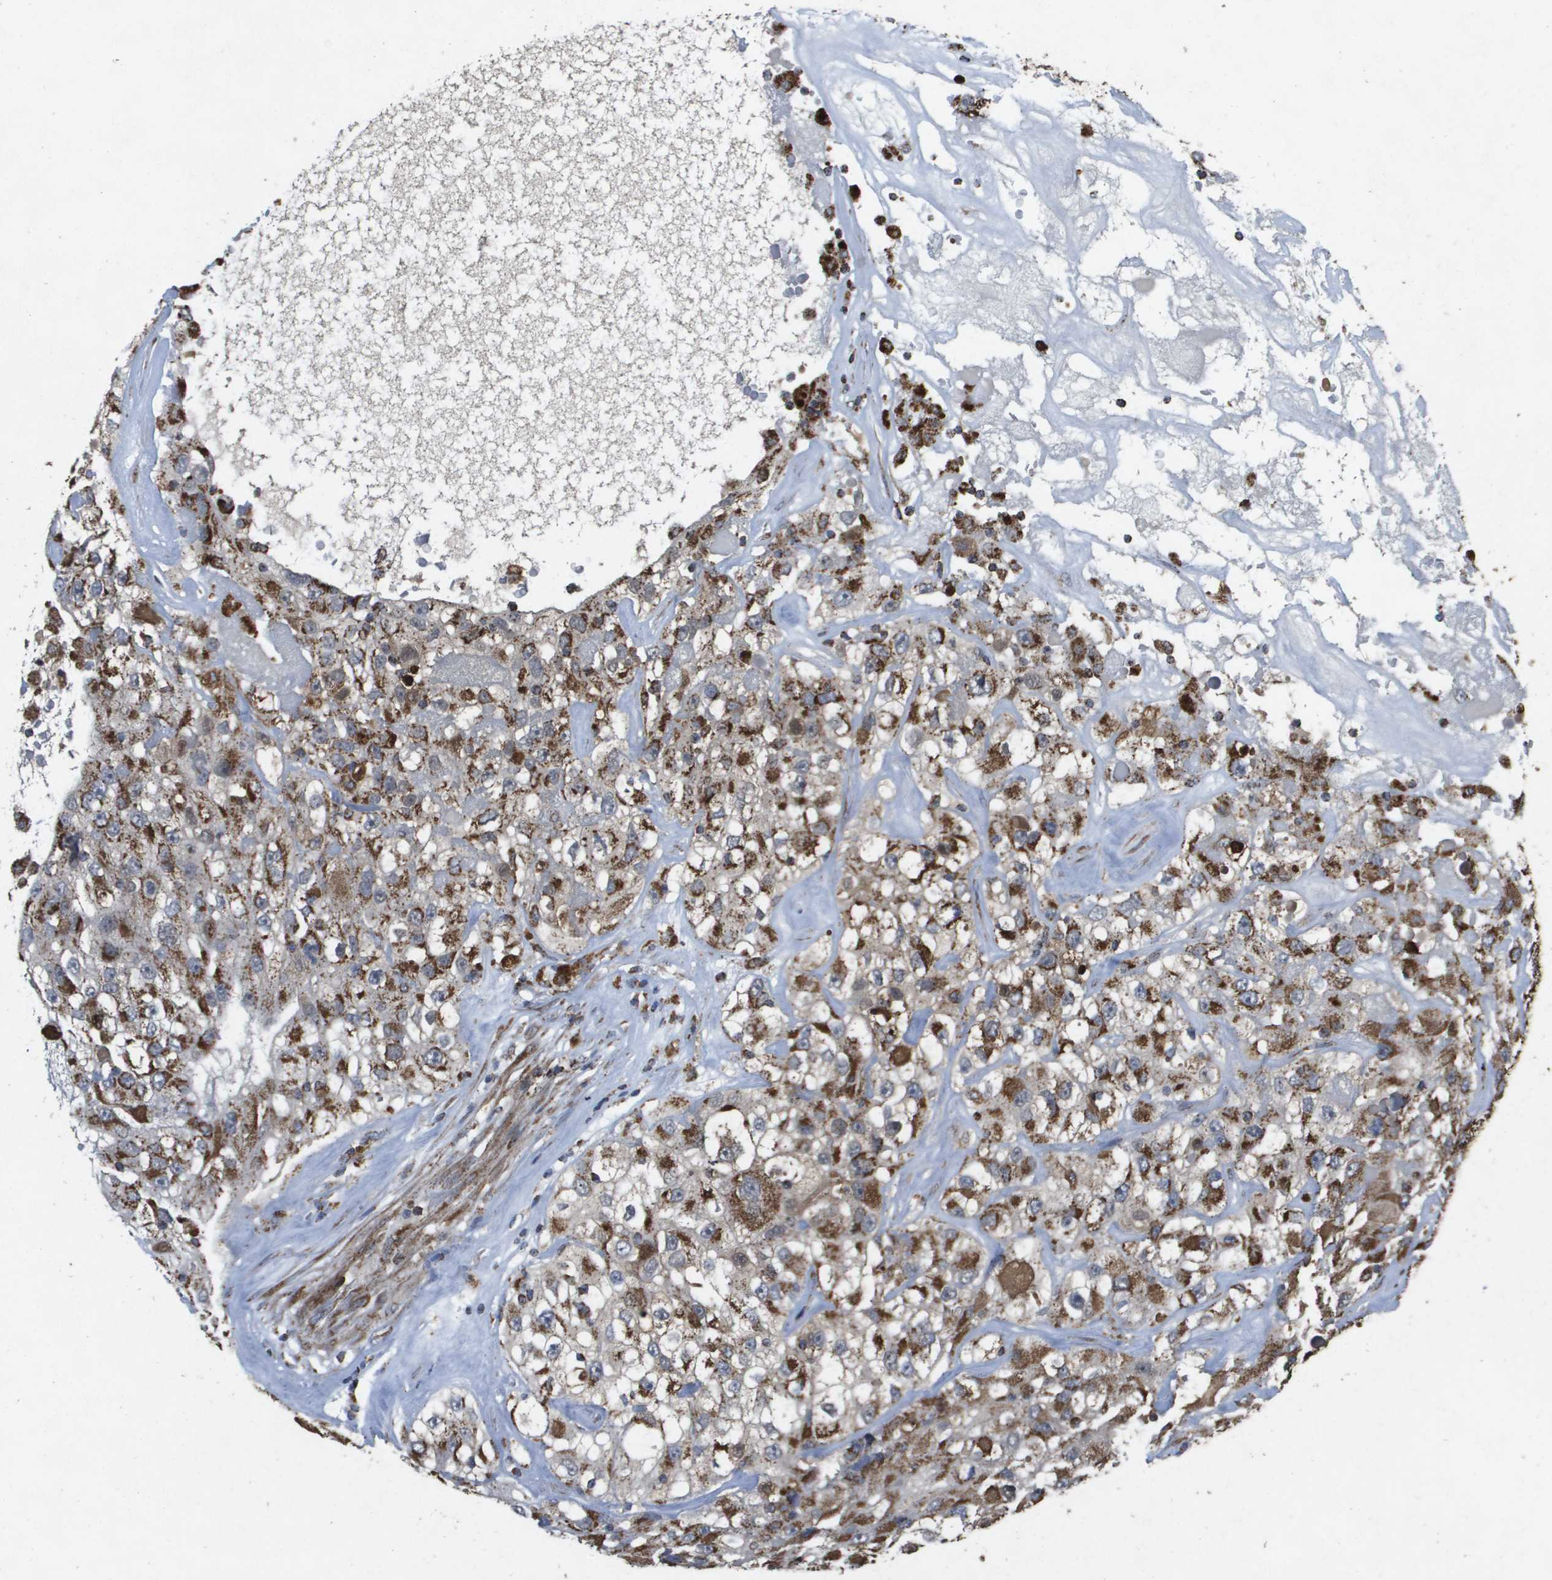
{"staining": {"intensity": "moderate", "quantity": ">75%", "location": "cytoplasmic/membranous"}, "tissue": "renal cancer", "cell_type": "Tumor cells", "image_type": "cancer", "snomed": [{"axis": "morphology", "description": "Adenocarcinoma, NOS"}, {"axis": "topography", "description": "Kidney"}], "caption": "This image exhibits immunohistochemistry staining of renal cancer (adenocarcinoma), with medium moderate cytoplasmic/membranous staining in approximately >75% of tumor cells.", "gene": "HSPE1", "patient": {"sex": "female", "age": 52}}